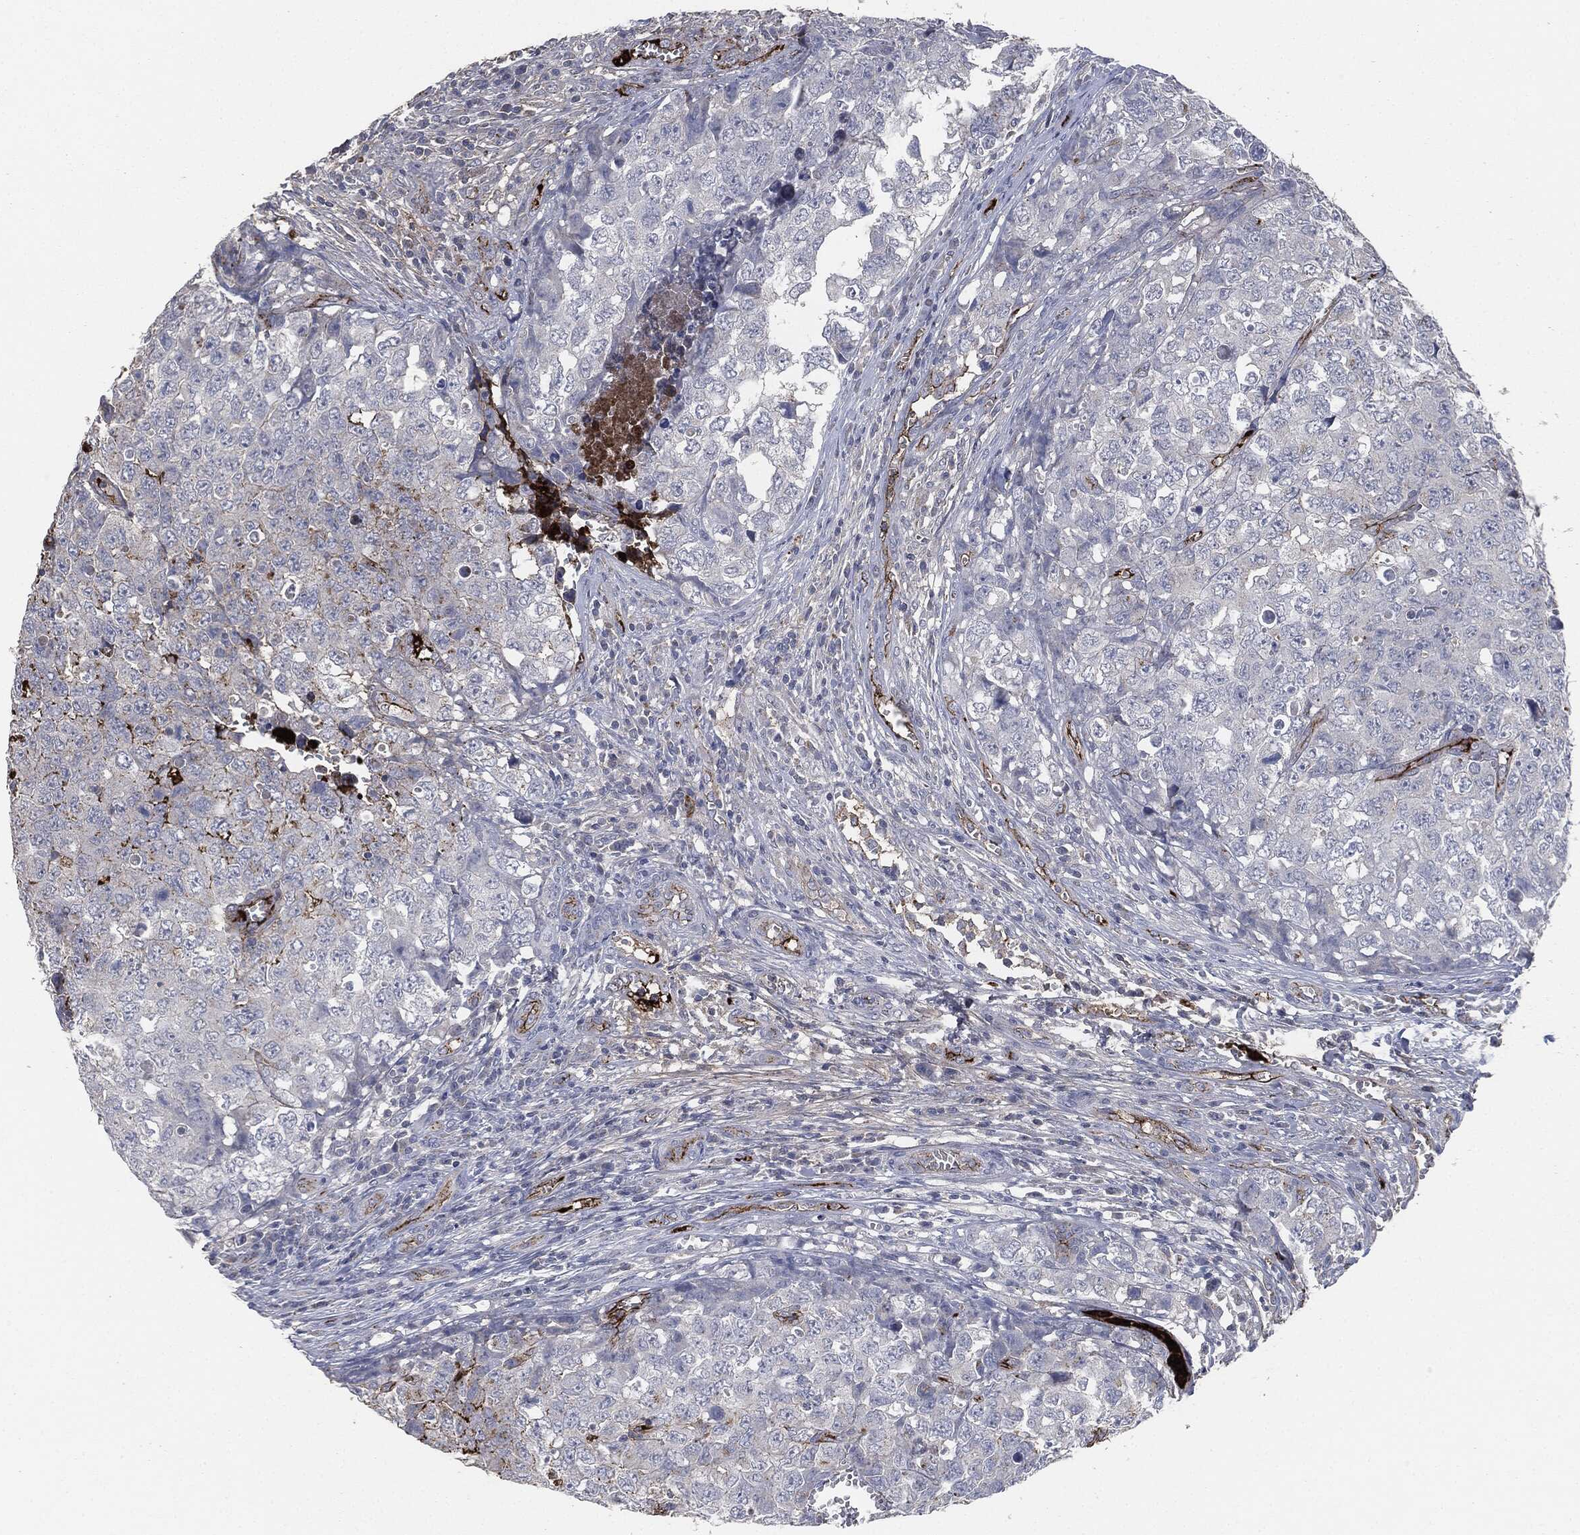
{"staining": {"intensity": "moderate", "quantity": "<25%", "location": "cytoplasmic/membranous"}, "tissue": "testis cancer", "cell_type": "Tumor cells", "image_type": "cancer", "snomed": [{"axis": "morphology", "description": "Carcinoma, Embryonal, NOS"}, {"axis": "topography", "description": "Testis"}], "caption": "Immunohistochemical staining of embryonal carcinoma (testis) shows low levels of moderate cytoplasmic/membranous protein positivity in approximately <25% of tumor cells.", "gene": "APOB", "patient": {"sex": "male", "age": 23}}